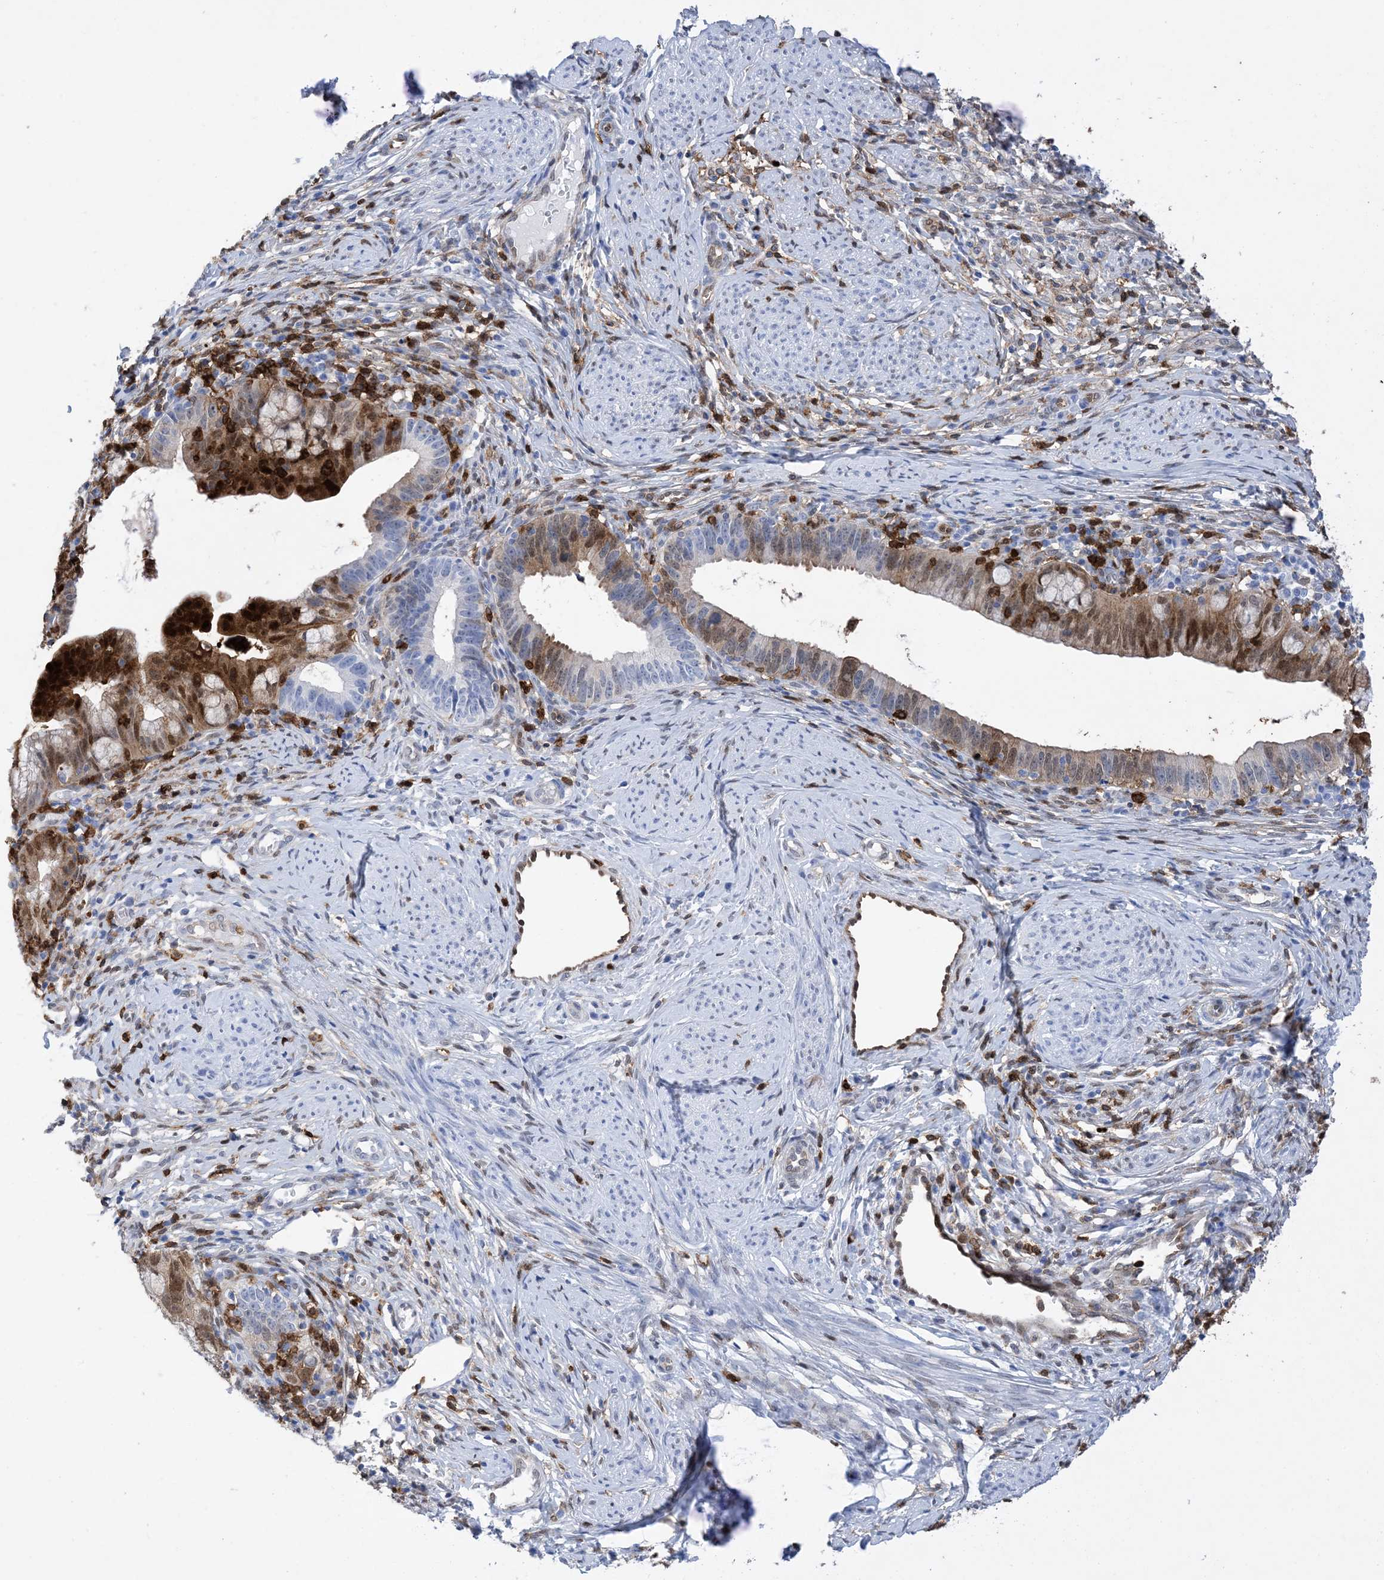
{"staining": {"intensity": "moderate", "quantity": ">75%", "location": "cytoplasmic/membranous,nuclear"}, "tissue": "cervical cancer", "cell_type": "Tumor cells", "image_type": "cancer", "snomed": [{"axis": "morphology", "description": "Adenocarcinoma, NOS"}, {"axis": "topography", "description": "Cervix"}], "caption": "Immunohistochemistry (DAB (3,3'-diaminobenzidine)) staining of human cervical cancer (adenocarcinoma) displays moderate cytoplasmic/membranous and nuclear protein expression in approximately >75% of tumor cells.", "gene": "ANXA1", "patient": {"sex": "female", "age": 36}}